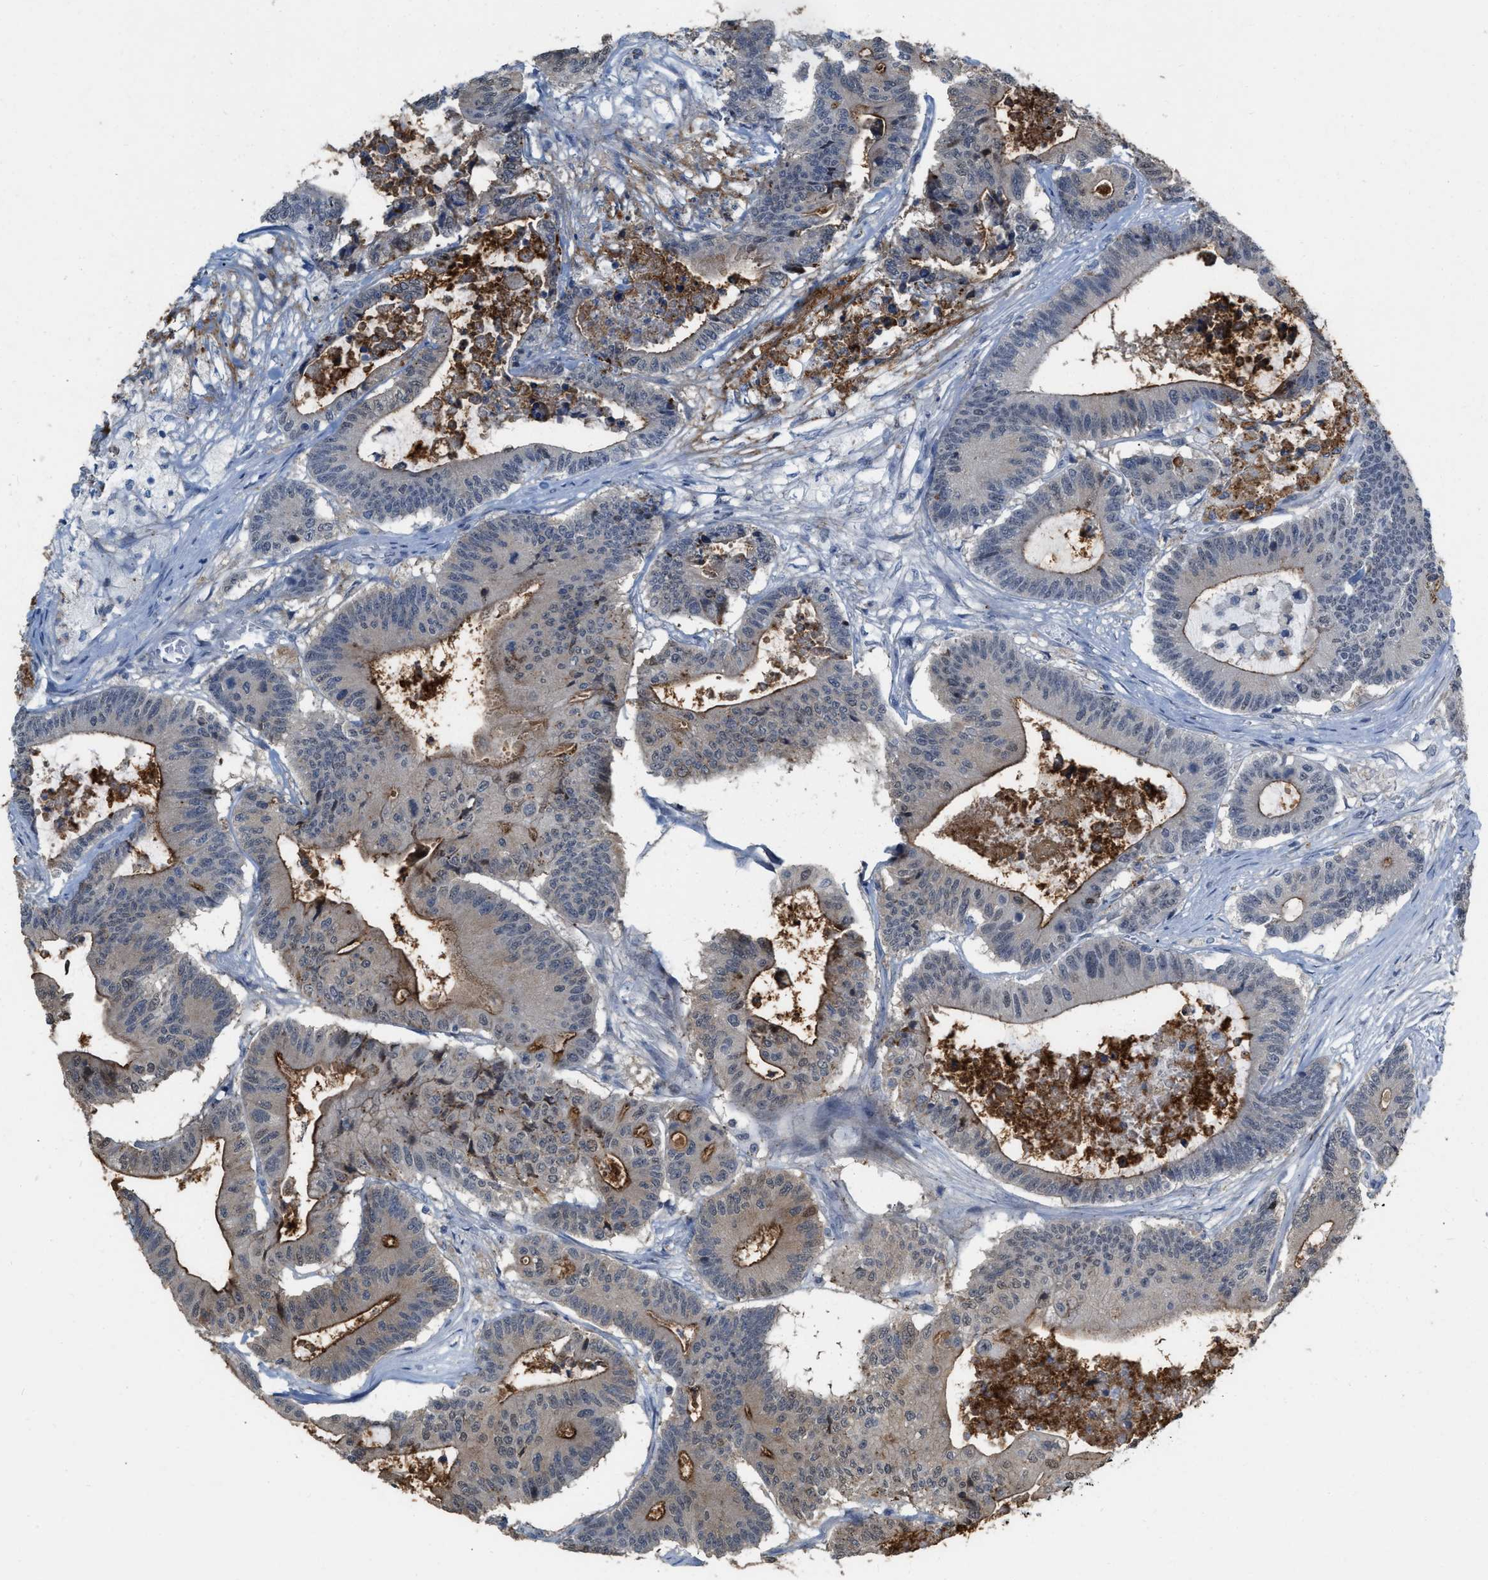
{"staining": {"intensity": "moderate", "quantity": ">75%", "location": "cytoplasmic/membranous"}, "tissue": "colorectal cancer", "cell_type": "Tumor cells", "image_type": "cancer", "snomed": [{"axis": "morphology", "description": "Adenocarcinoma, NOS"}, {"axis": "topography", "description": "Colon"}], "caption": "The micrograph reveals a brown stain indicating the presence of a protein in the cytoplasmic/membranous of tumor cells in colorectal adenocarcinoma.", "gene": "BAIAP2L1", "patient": {"sex": "female", "age": 84}}